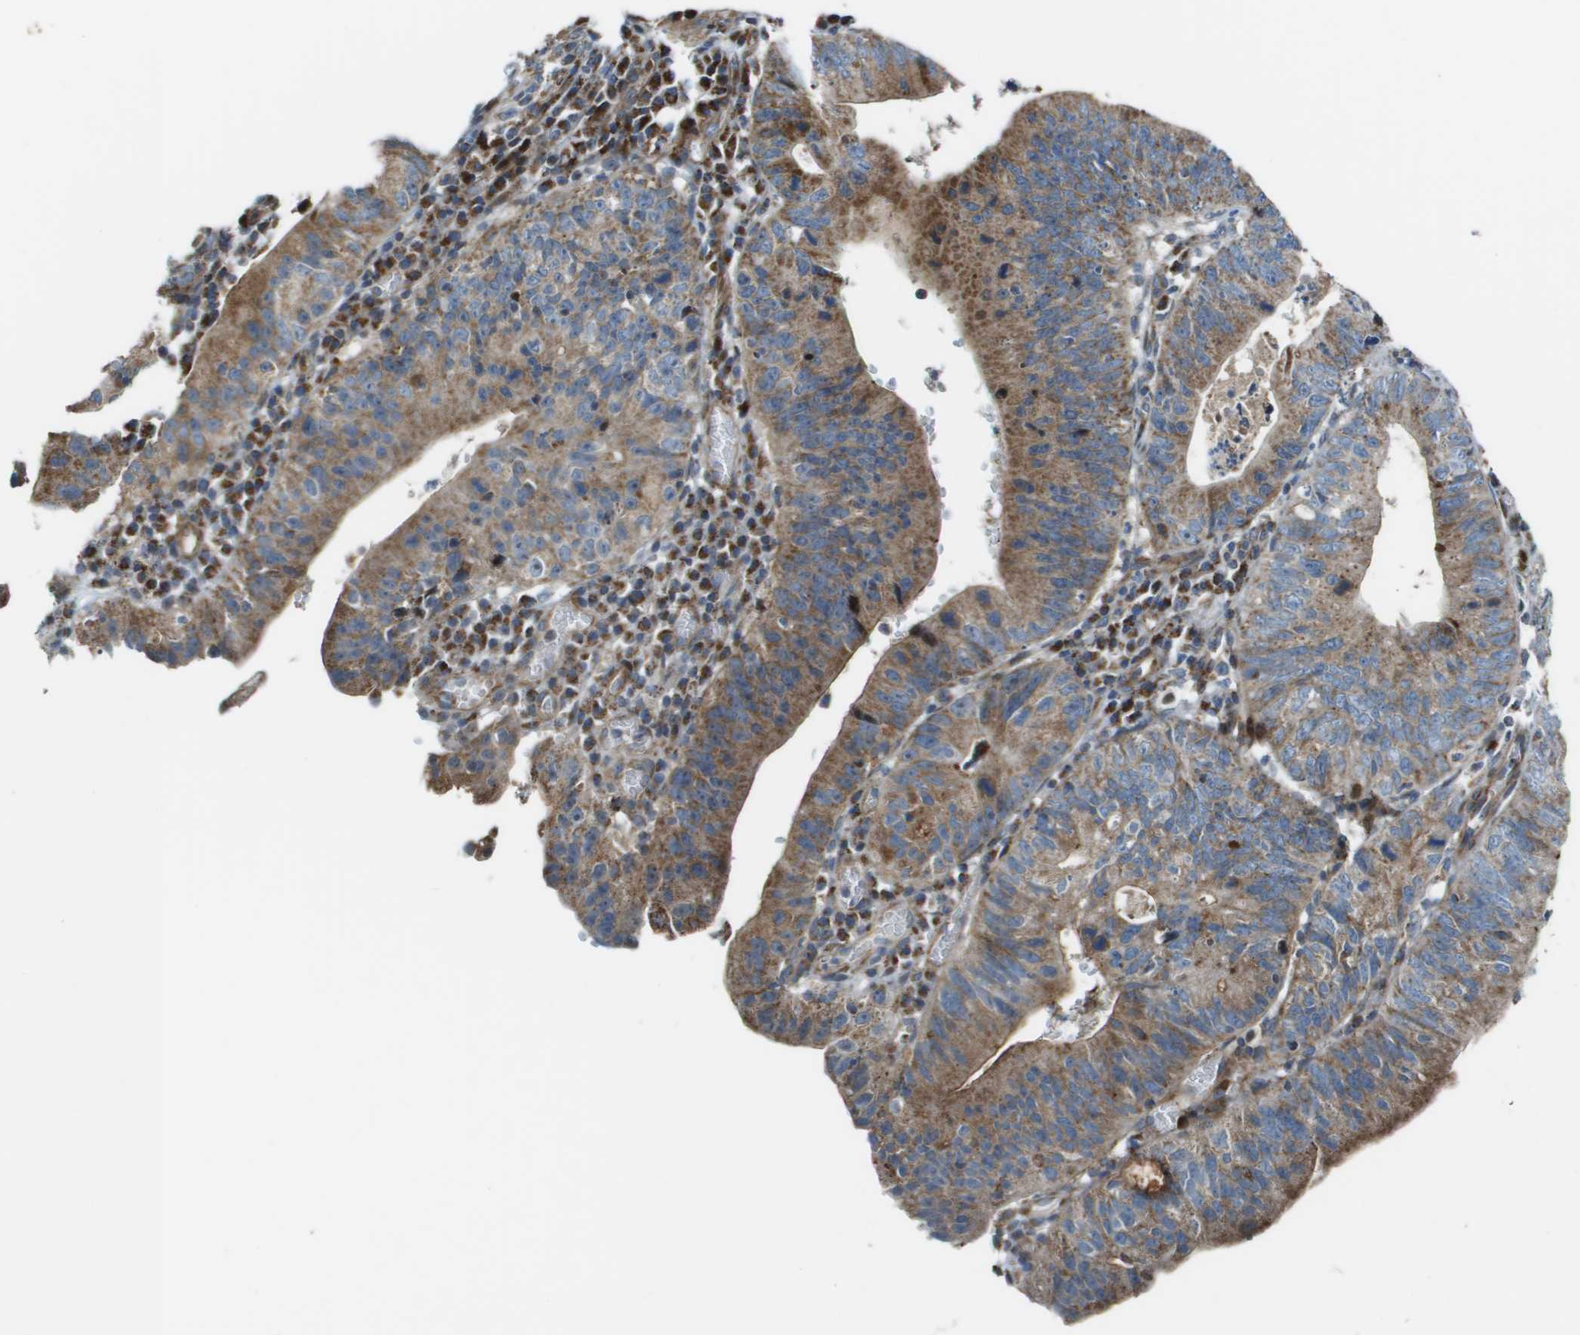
{"staining": {"intensity": "moderate", "quantity": ">75%", "location": "cytoplasmic/membranous"}, "tissue": "stomach cancer", "cell_type": "Tumor cells", "image_type": "cancer", "snomed": [{"axis": "morphology", "description": "Adenocarcinoma, NOS"}, {"axis": "topography", "description": "Stomach"}], "caption": "DAB (3,3'-diaminobenzidine) immunohistochemical staining of human stomach adenocarcinoma displays moderate cytoplasmic/membranous protein staining in approximately >75% of tumor cells. The staining is performed using DAB brown chromogen to label protein expression. The nuclei are counter-stained blue using hematoxylin.", "gene": "MGAT3", "patient": {"sex": "male", "age": 59}}